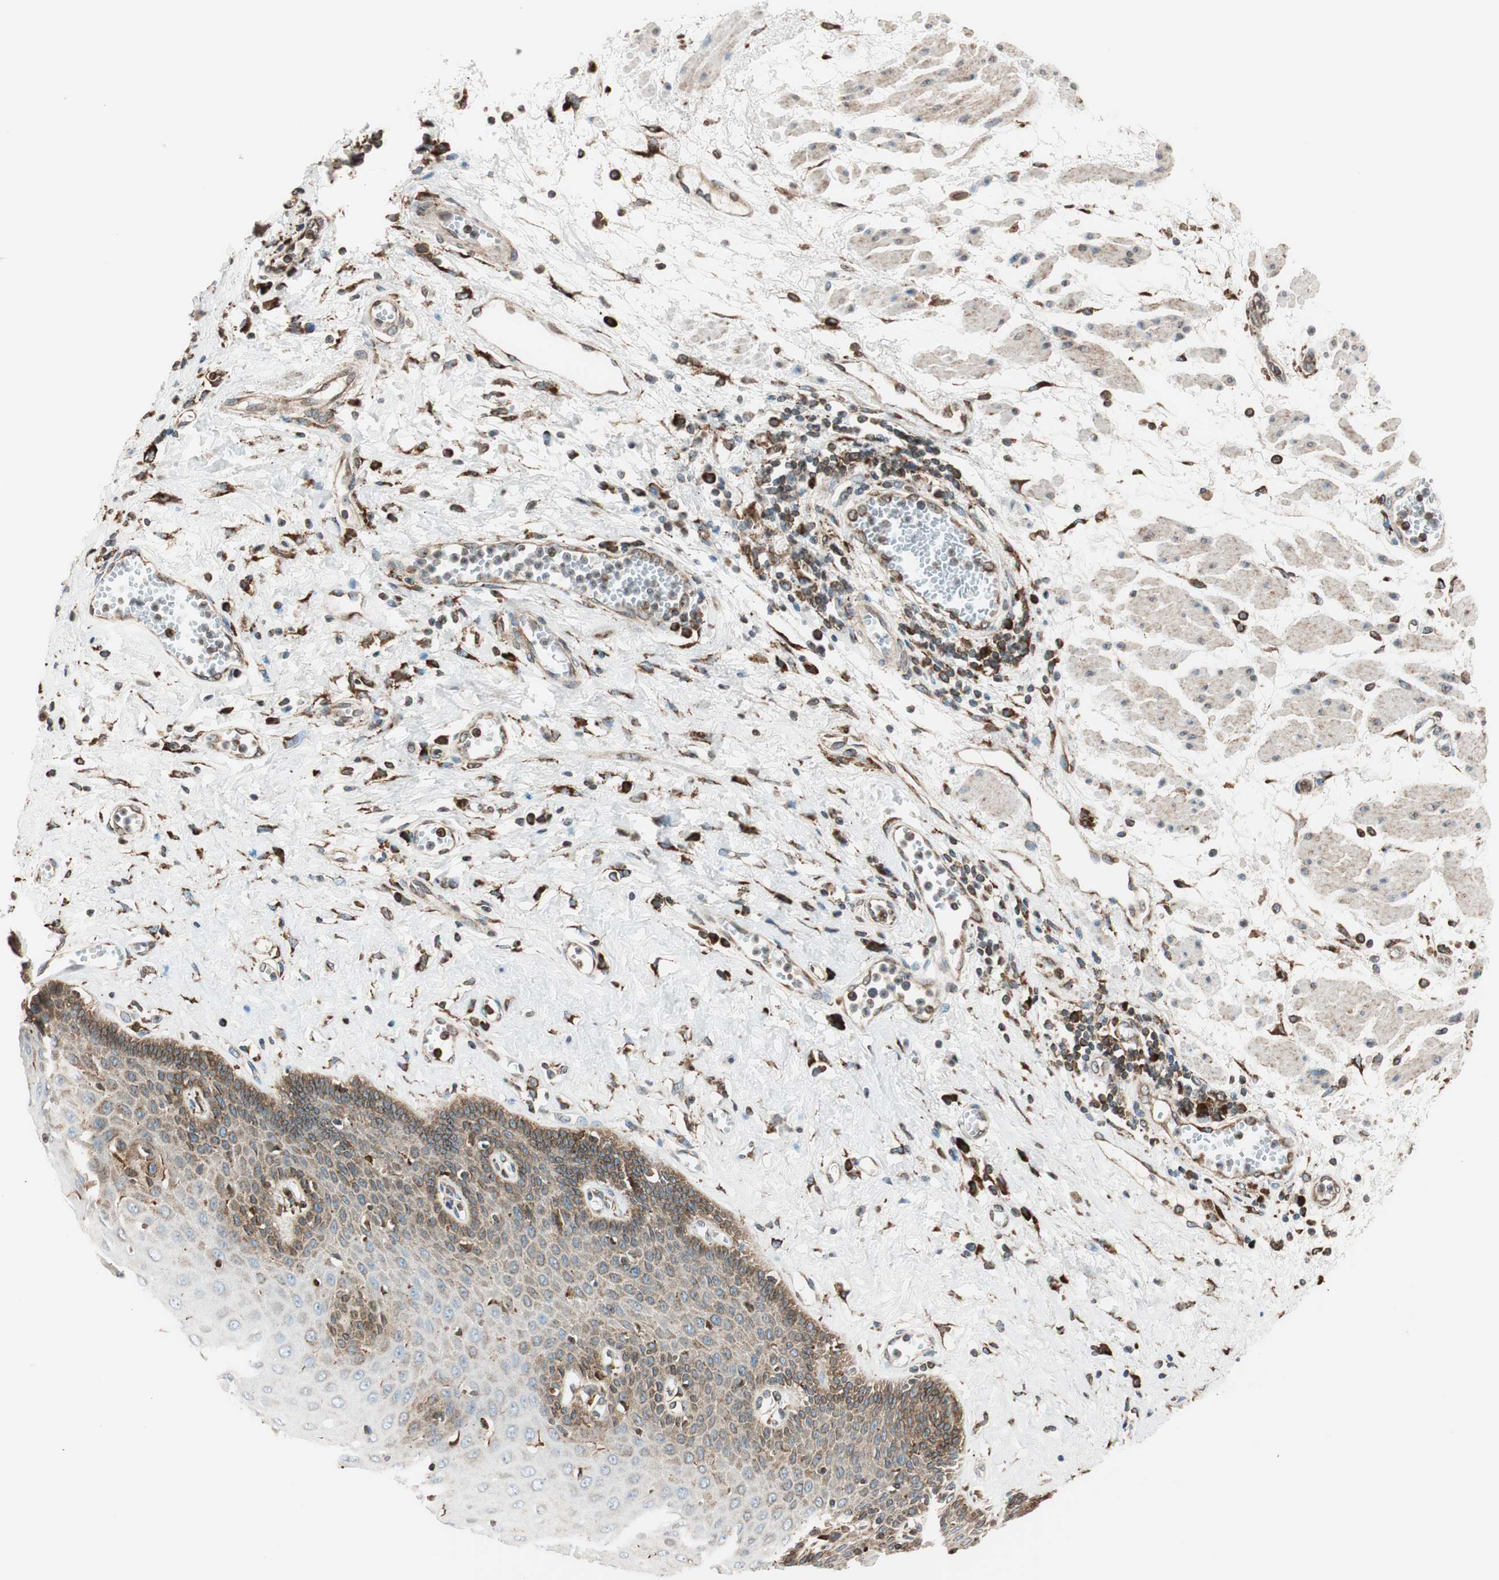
{"staining": {"intensity": "moderate", "quantity": "25%-75%", "location": "cytoplasmic/membranous"}, "tissue": "esophagus", "cell_type": "Squamous epithelial cells", "image_type": "normal", "snomed": [{"axis": "morphology", "description": "Normal tissue, NOS"}, {"axis": "morphology", "description": "Squamous cell carcinoma, NOS"}, {"axis": "topography", "description": "Esophagus"}], "caption": "IHC of normal esophagus demonstrates medium levels of moderate cytoplasmic/membranous positivity in about 25%-75% of squamous epithelial cells. (DAB IHC, brown staining for protein, blue staining for nuclei).", "gene": "PRKCSH", "patient": {"sex": "male", "age": 65}}